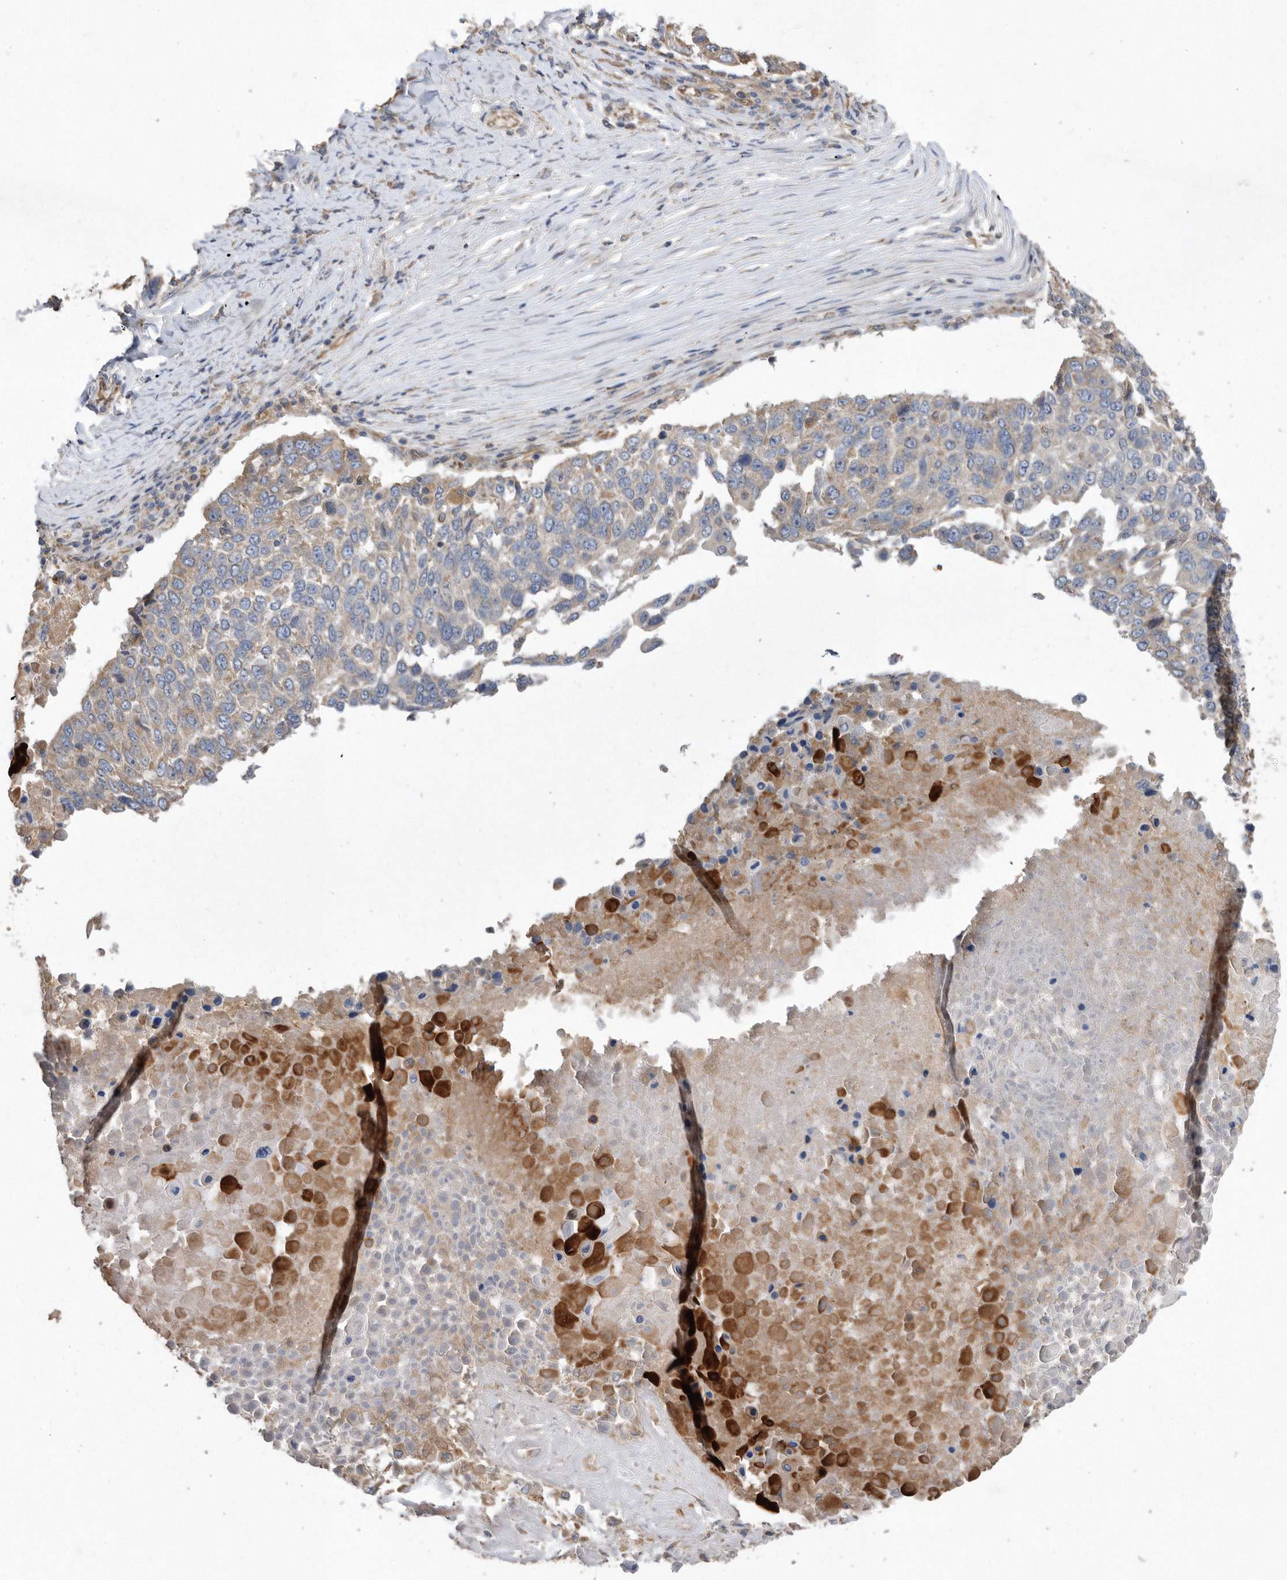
{"staining": {"intensity": "moderate", "quantity": "25%-75%", "location": "cytoplasmic/membranous"}, "tissue": "lung cancer", "cell_type": "Tumor cells", "image_type": "cancer", "snomed": [{"axis": "morphology", "description": "Squamous cell carcinoma, NOS"}, {"axis": "topography", "description": "Lung"}], "caption": "There is medium levels of moderate cytoplasmic/membranous expression in tumor cells of lung squamous cell carcinoma, as demonstrated by immunohistochemical staining (brown color).", "gene": "PON2", "patient": {"sex": "male", "age": 66}}